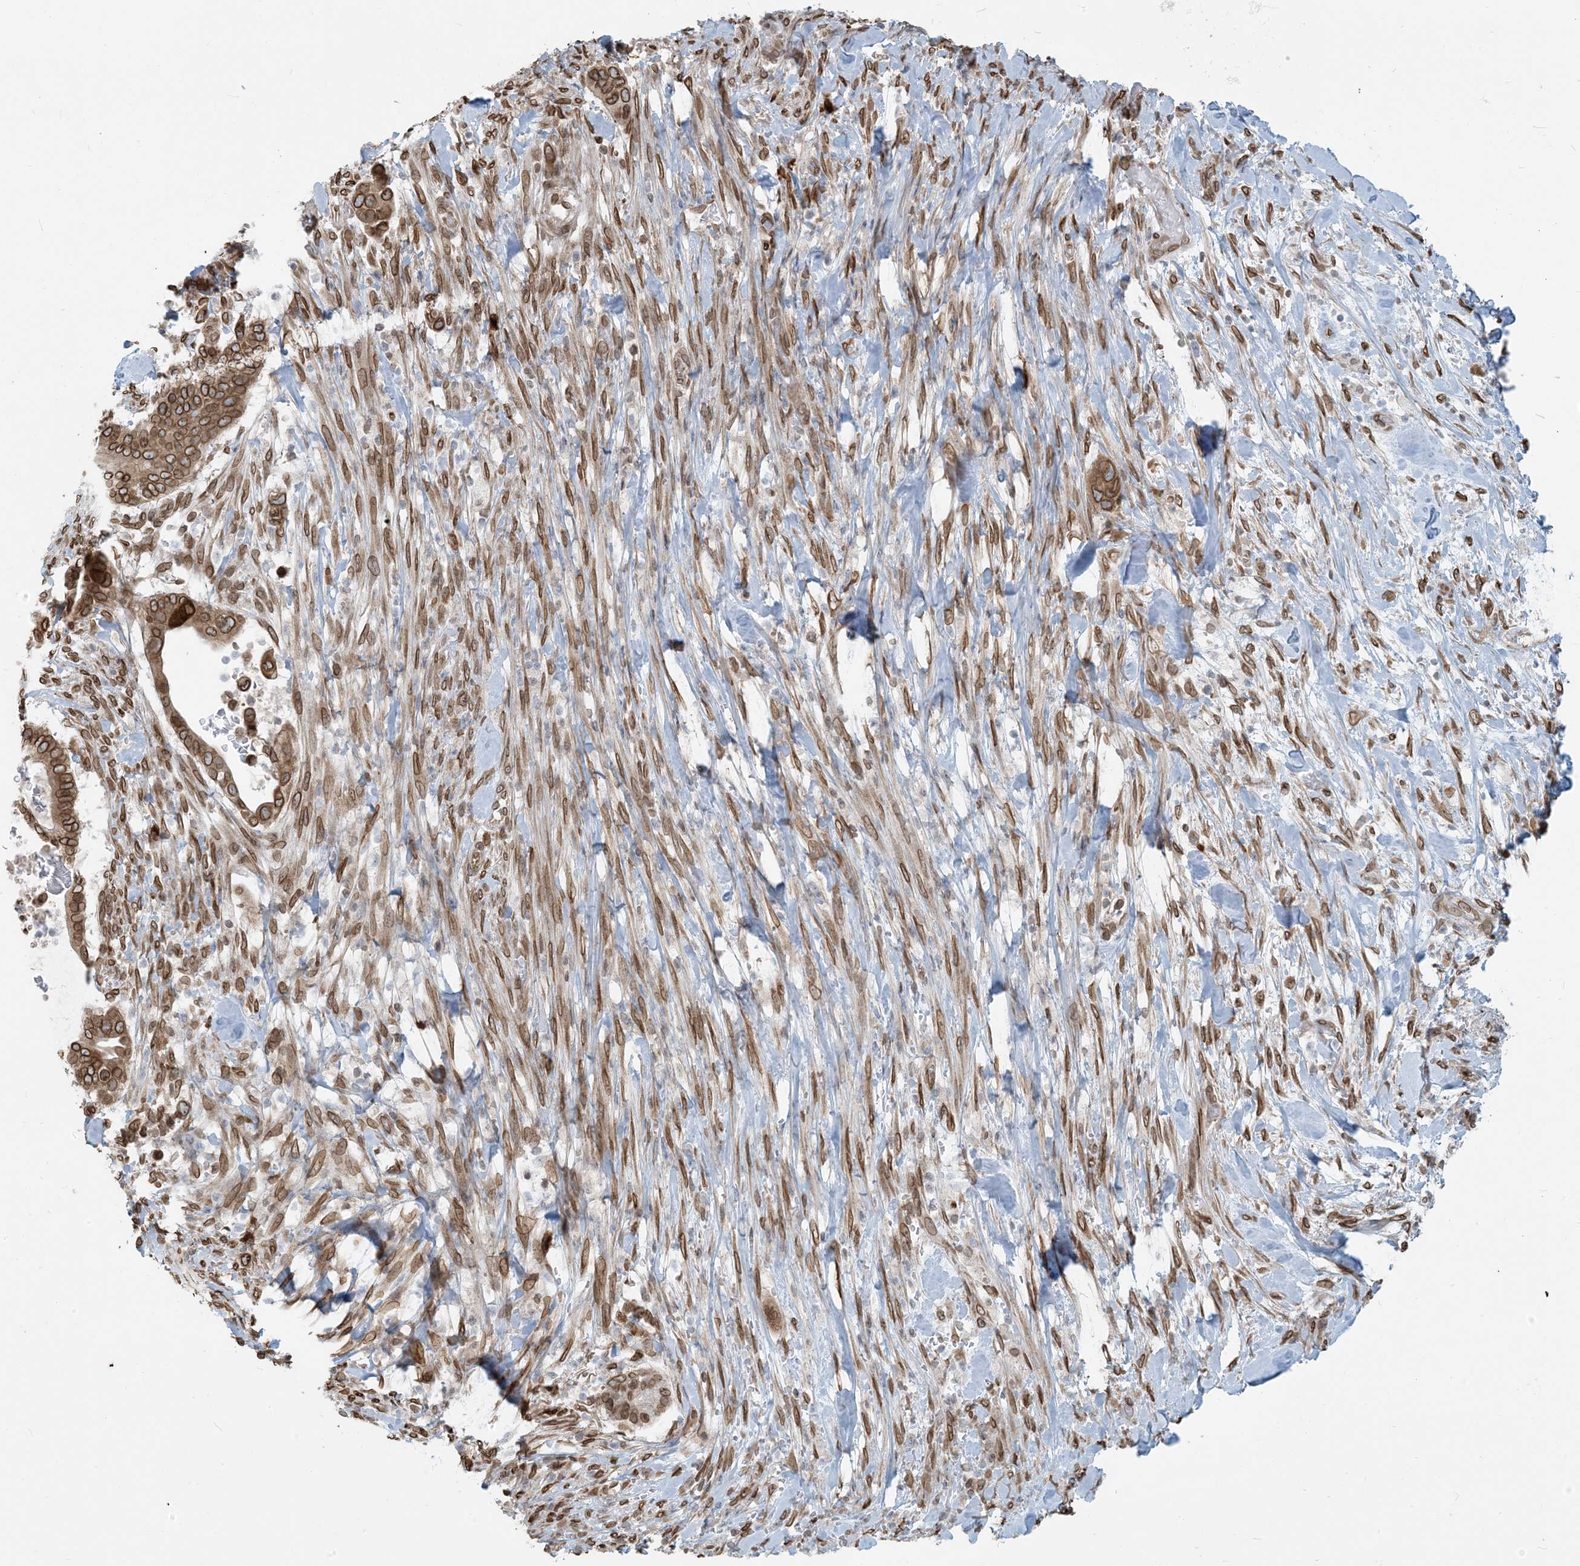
{"staining": {"intensity": "moderate", "quantity": ">75%", "location": "cytoplasmic/membranous,nuclear"}, "tissue": "pancreatic cancer", "cell_type": "Tumor cells", "image_type": "cancer", "snomed": [{"axis": "morphology", "description": "Adenocarcinoma, NOS"}, {"axis": "topography", "description": "Pancreas"}], "caption": "The immunohistochemical stain labels moderate cytoplasmic/membranous and nuclear staining in tumor cells of pancreatic cancer tissue.", "gene": "WWP1", "patient": {"sex": "male", "age": 68}}